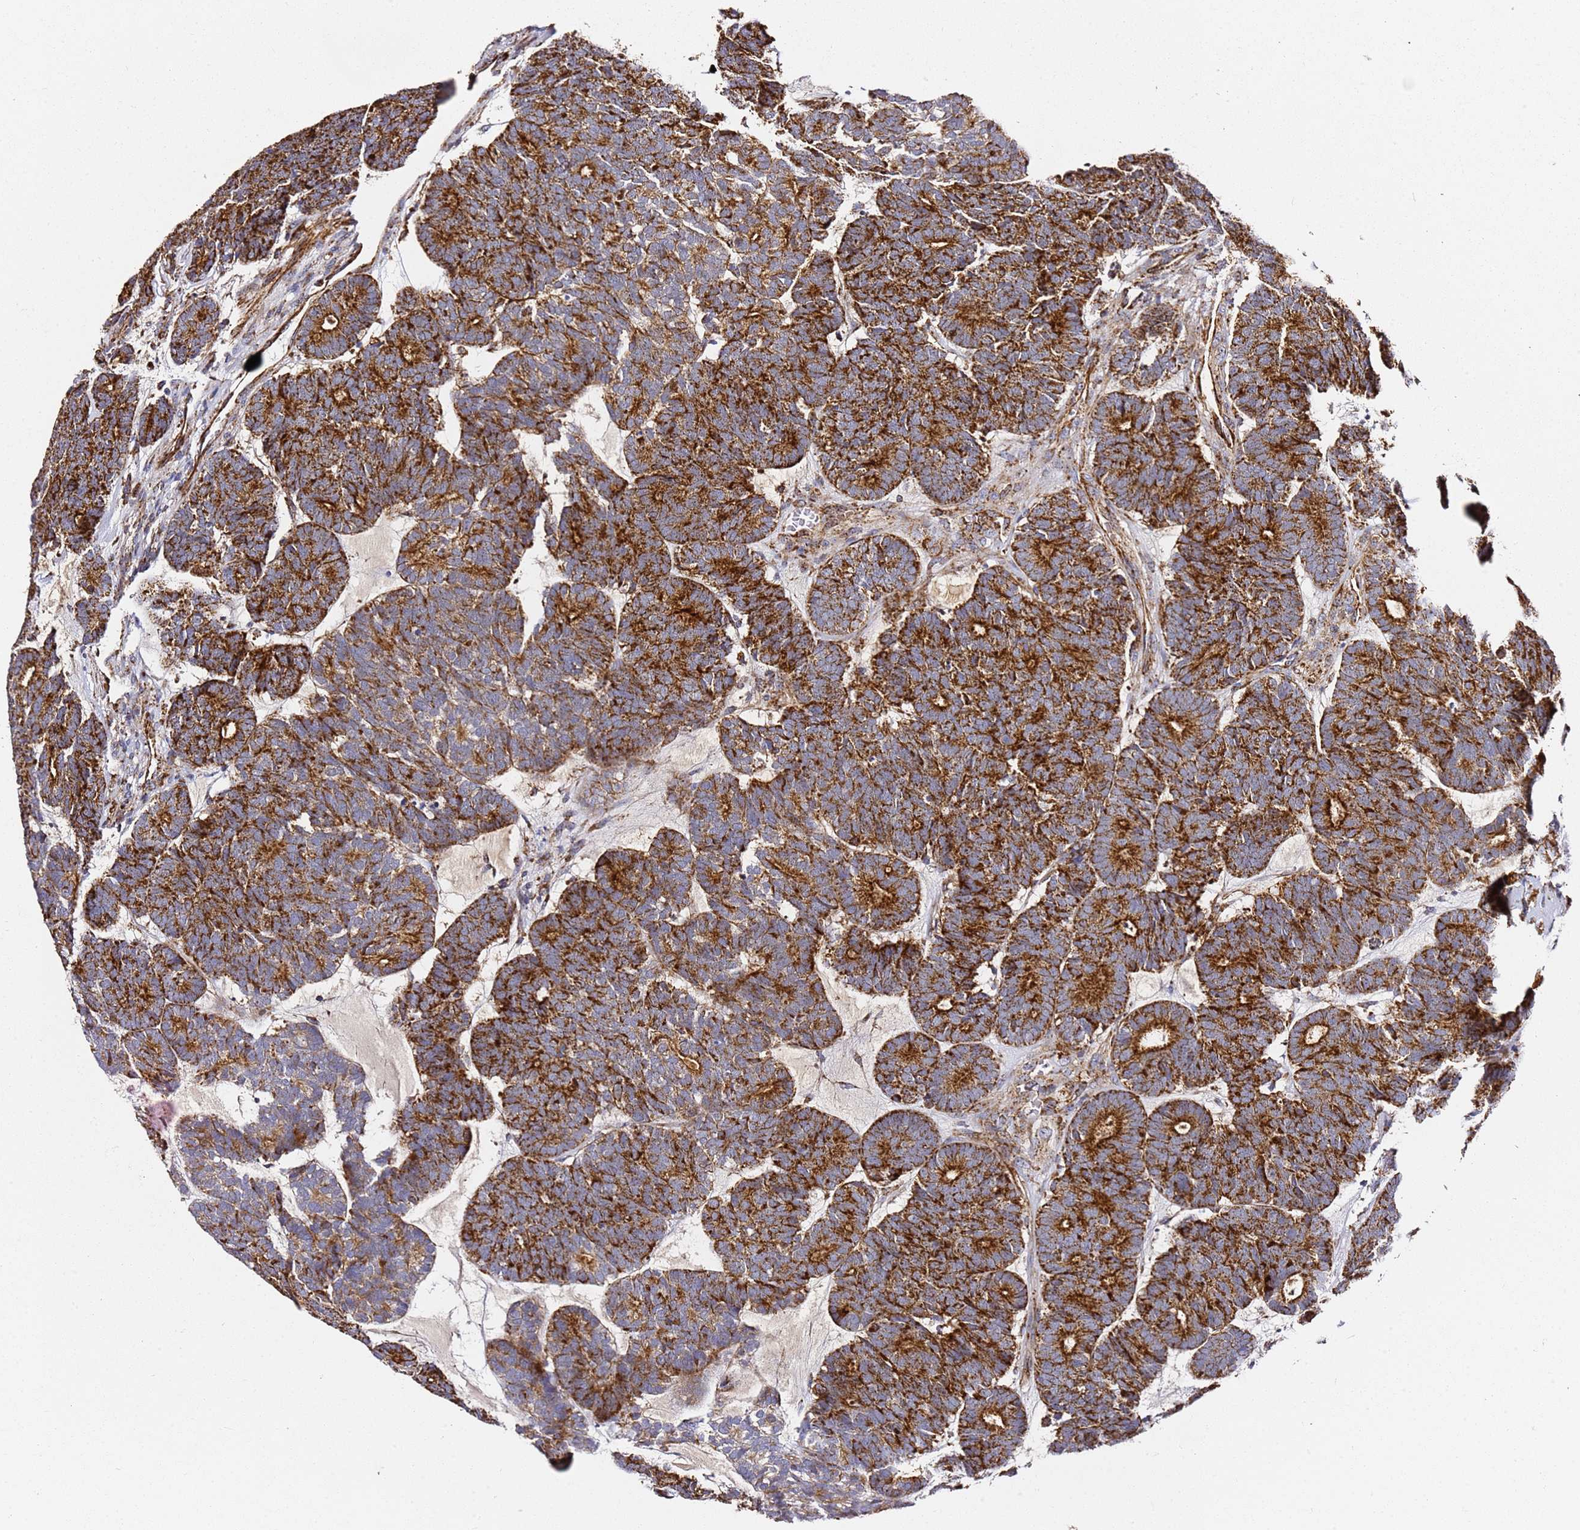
{"staining": {"intensity": "strong", "quantity": ">75%", "location": "cytoplasmic/membranous"}, "tissue": "head and neck cancer", "cell_type": "Tumor cells", "image_type": "cancer", "snomed": [{"axis": "morphology", "description": "Adenocarcinoma, NOS"}, {"axis": "topography", "description": "Head-Neck"}], "caption": "Immunohistochemical staining of human head and neck adenocarcinoma reveals high levels of strong cytoplasmic/membranous protein expression in about >75% of tumor cells.", "gene": "NDUFA3", "patient": {"sex": "female", "age": 81}}